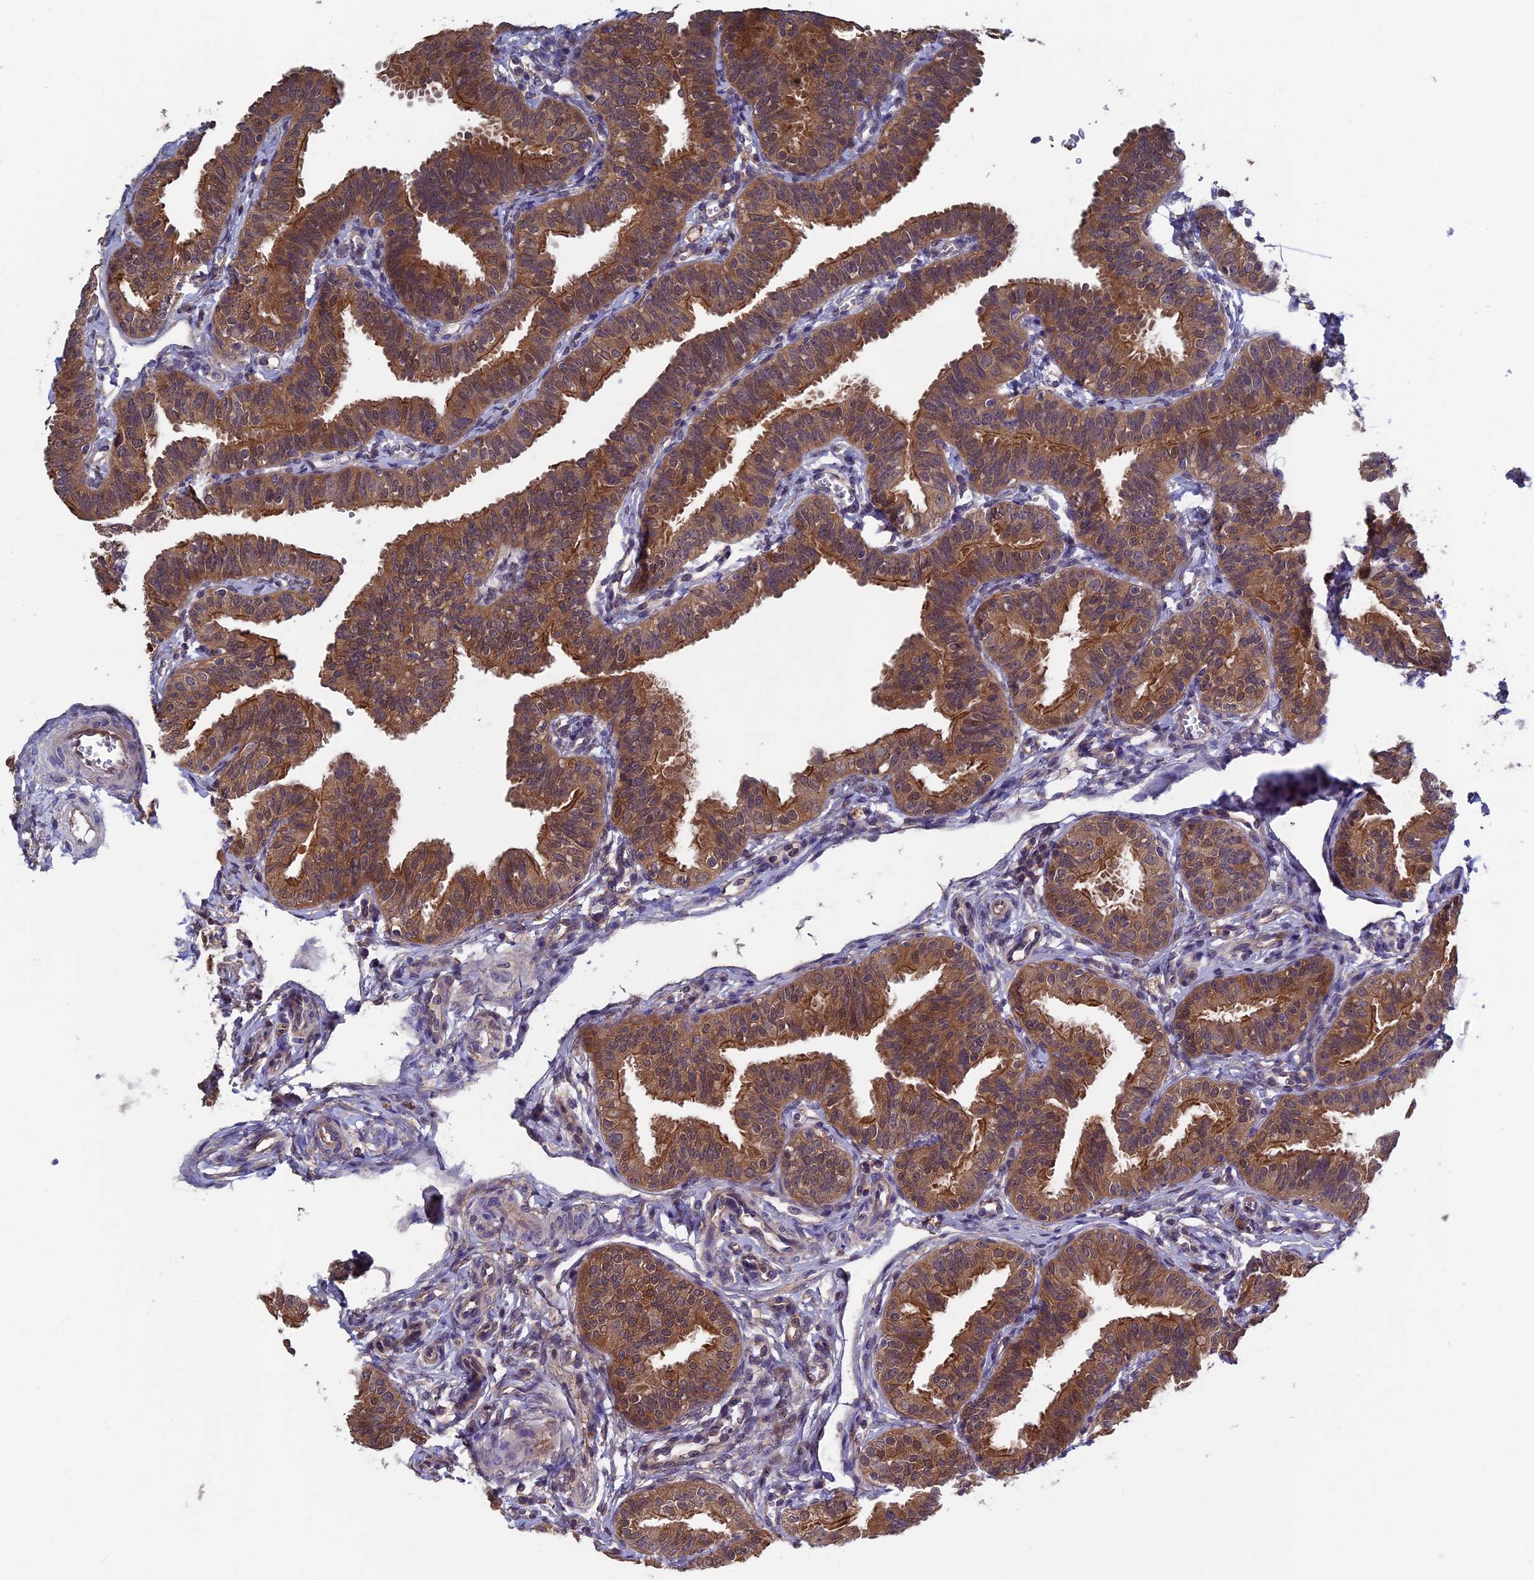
{"staining": {"intensity": "strong", "quantity": ">75%", "location": "cytoplasmic/membranous"}, "tissue": "fallopian tube", "cell_type": "Glandular cells", "image_type": "normal", "snomed": [{"axis": "morphology", "description": "Normal tissue, NOS"}, {"axis": "topography", "description": "Fallopian tube"}], "caption": "IHC of normal fallopian tube shows high levels of strong cytoplasmic/membranous staining in approximately >75% of glandular cells.", "gene": "LCMT1", "patient": {"sex": "female", "age": 35}}